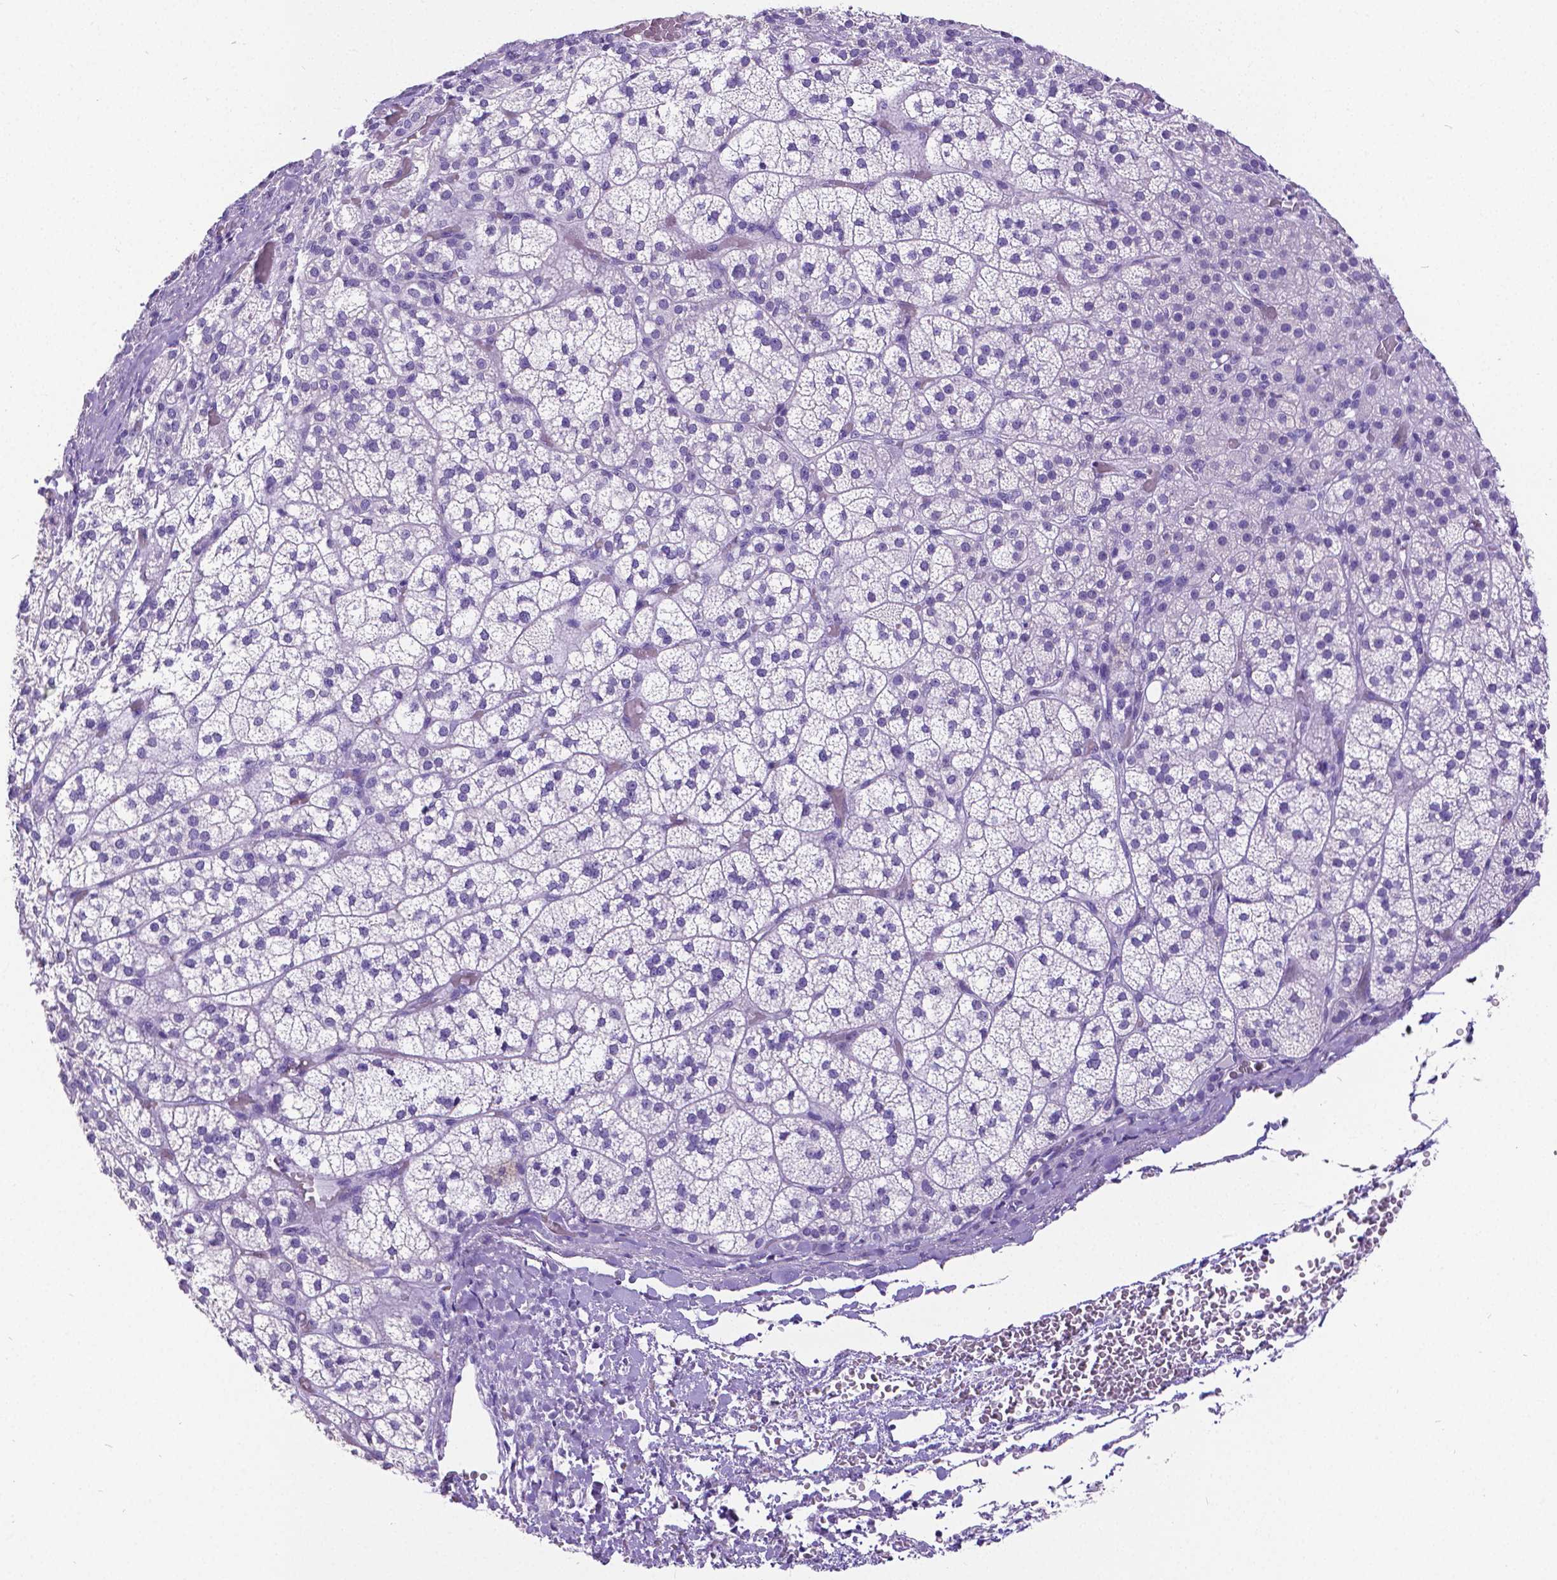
{"staining": {"intensity": "negative", "quantity": "none", "location": "none"}, "tissue": "adrenal gland", "cell_type": "Glandular cells", "image_type": "normal", "snomed": [{"axis": "morphology", "description": "Normal tissue, NOS"}, {"axis": "topography", "description": "Adrenal gland"}], "caption": "Immunohistochemistry image of normal adrenal gland: human adrenal gland stained with DAB (3,3'-diaminobenzidine) exhibits no significant protein expression in glandular cells. (Immunohistochemistry (ihc), brightfield microscopy, high magnification).", "gene": "SATB2", "patient": {"sex": "female", "age": 60}}